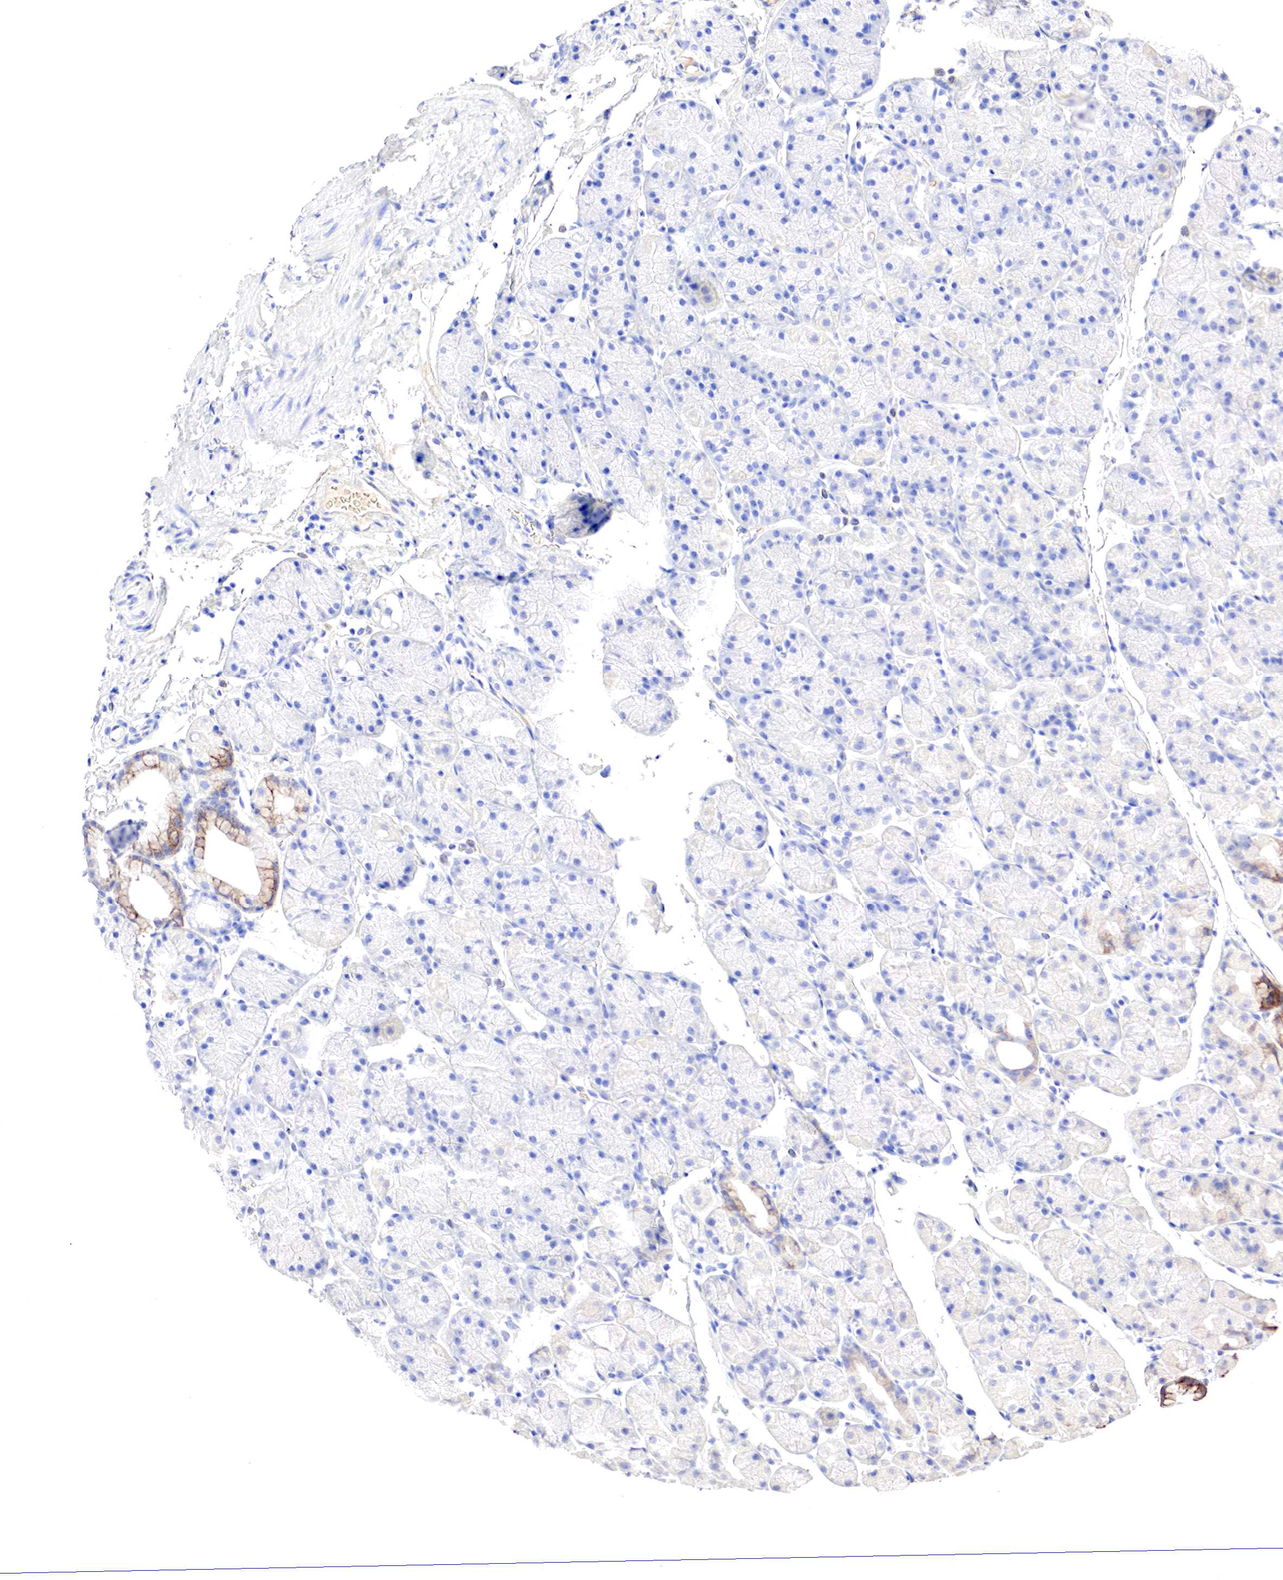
{"staining": {"intensity": "moderate", "quantity": "<25%", "location": "cytoplasmic/membranous"}, "tissue": "stomach", "cell_type": "Glandular cells", "image_type": "normal", "snomed": [{"axis": "morphology", "description": "Adenocarcinoma, NOS"}, {"axis": "topography", "description": "Stomach, upper"}], "caption": "Glandular cells display moderate cytoplasmic/membranous expression in about <25% of cells in benign stomach.", "gene": "GATA1", "patient": {"sex": "male", "age": 47}}